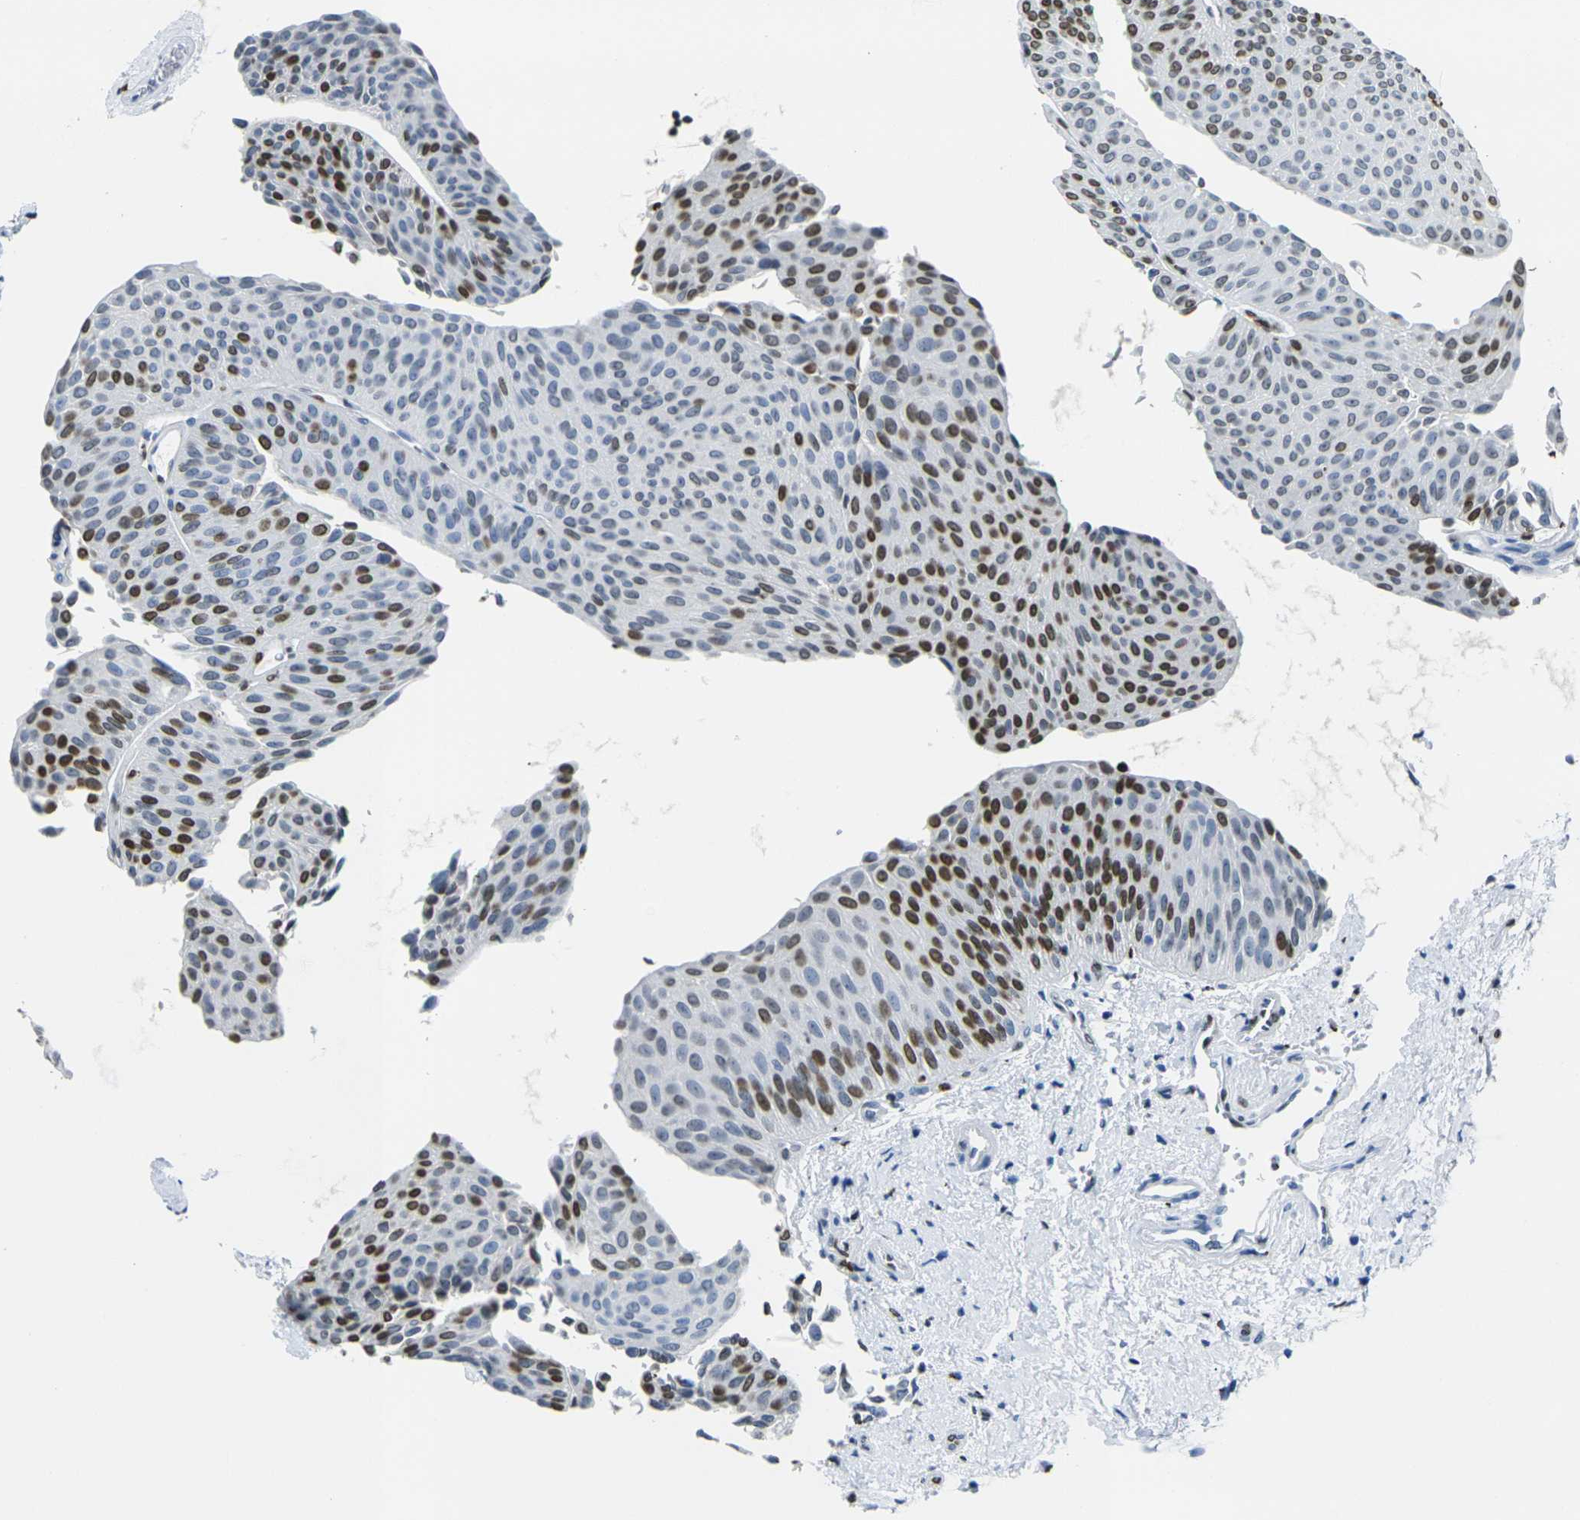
{"staining": {"intensity": "strong", "quantity": "25%-75%", "location": "nuclear"}, "tissue": "urothelial cancer", "cell_type": "Tumor cells", "image_type": "cancer", "snomed": [{"axis": "morphology", "description": "Urothelial carcinoma, Low grade"}, {"axis": "topography", "description": "Urinary bladder"}], "caption": "Immunohistochemical staining of urothelial carcinoma (low-grade) demonstrates high levels of strong nuclear protein expression in about 25%-75% of tumor cells.", "gene": "DRAXIN", "patient": {"sex": "female", "age": 60}}